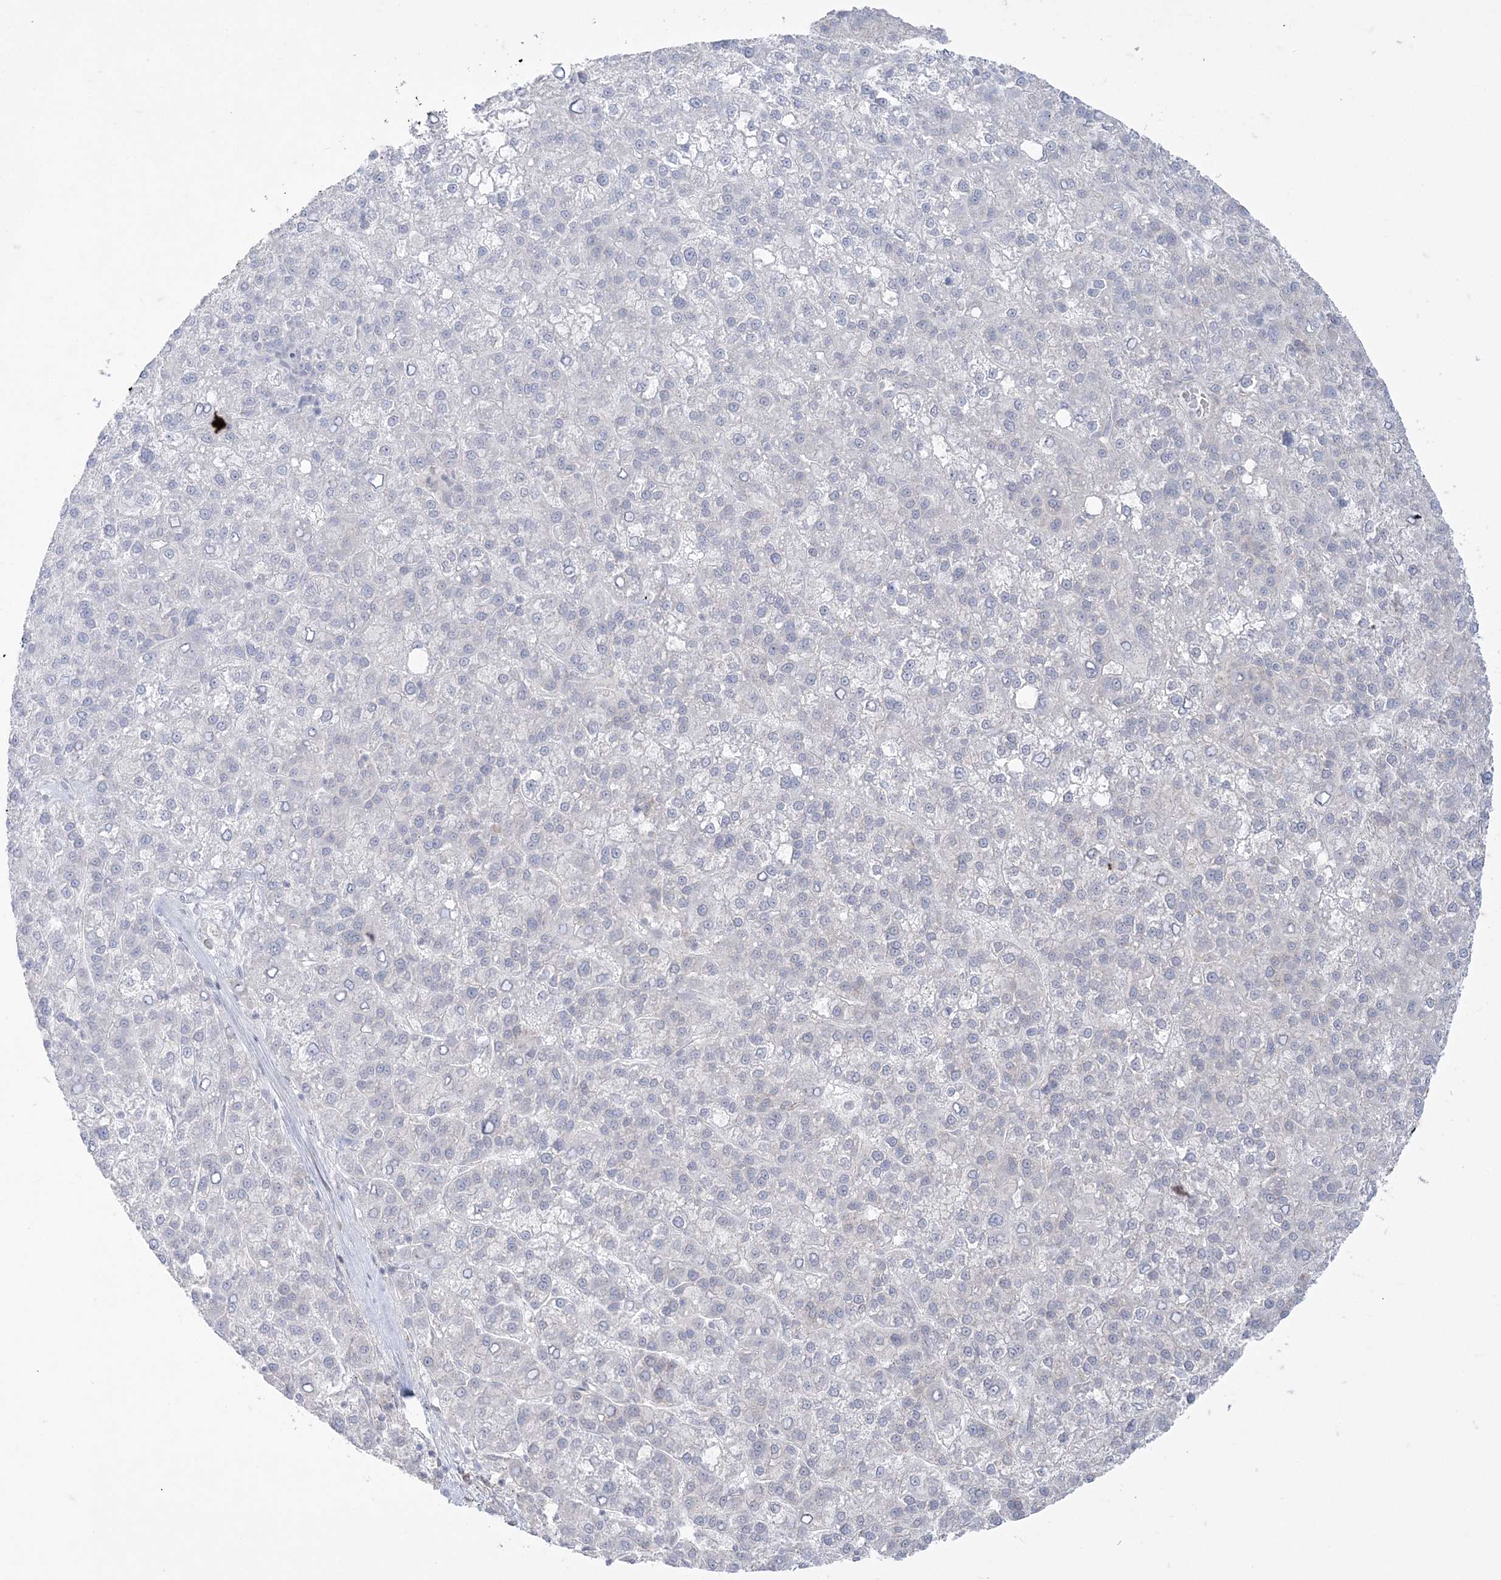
{"staining": {"intensity": "negative", "quantity": "none", "location": "none"}, "tissue": "liver cancer", "cell_type": "Tumor cells", "image_type": "cancer", "snomed": [{"axis": "morphology", "description": "Carcinoma, Hepatocellular, NOS"}, {"axis": "topography", "description": "Liver"}], "caption": "Image shows no significant protein staining in tumor cells of liver cancer.", "gene": "RRAS", "patient": {"sex": "female", "age": 58}}